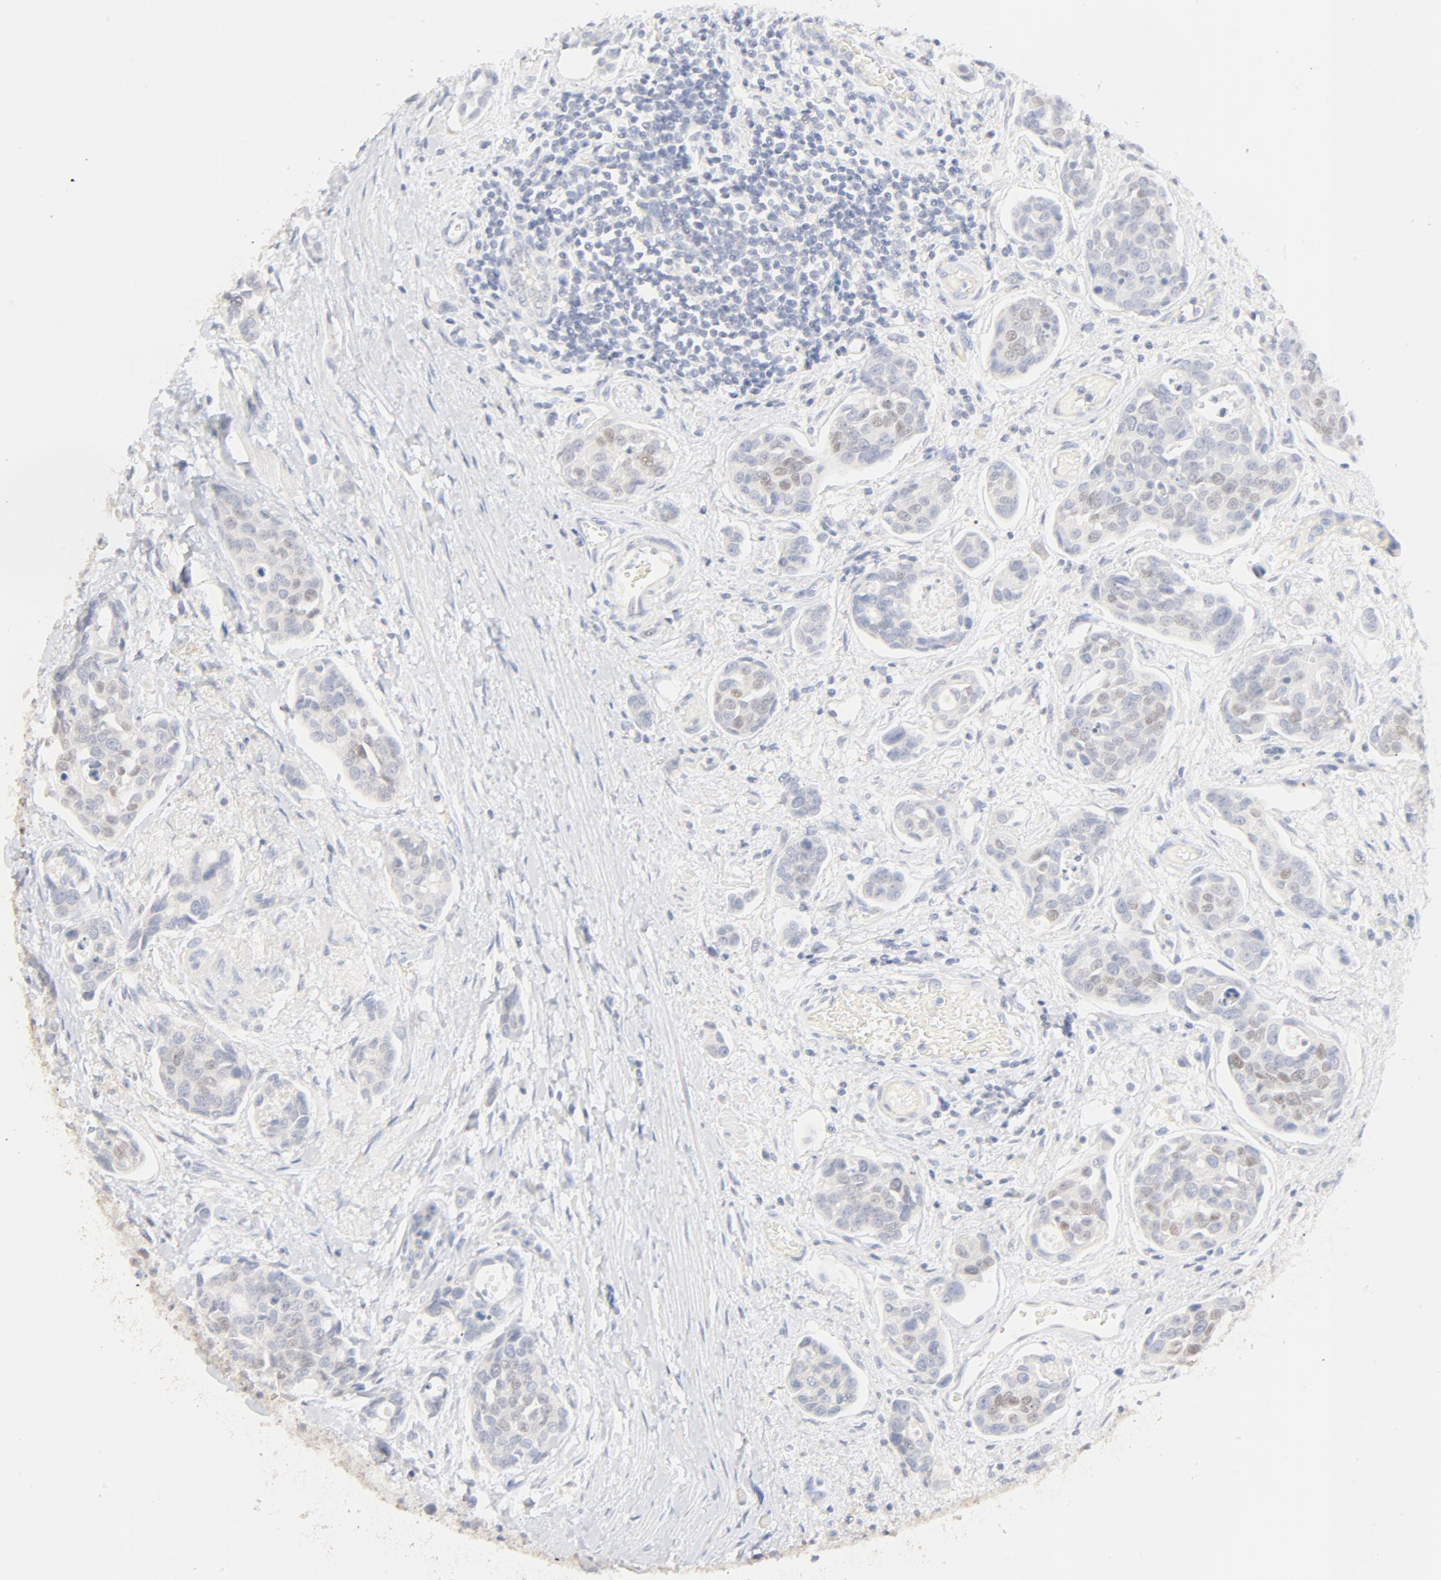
{"staining": {"intensity": "weak", "quantity": "<25%", "location": "nuclear"}, "tissue": "urothelial cancer", "cell_type": "Tumor cells", "image_type": "cancer", "snomed": [{"axis": "morphology", "description": "Urothelial carcinoma, High grade"}, {"axis": "topography", "description": "Urinary bladder"}], "caption": "Urothelial cancer stained for a protein using immunohistochemistry (IHC) exhibits no positivity tumor cells.", "gene": "FCGBP", "patient": {"sex": "male", "age": 78}}